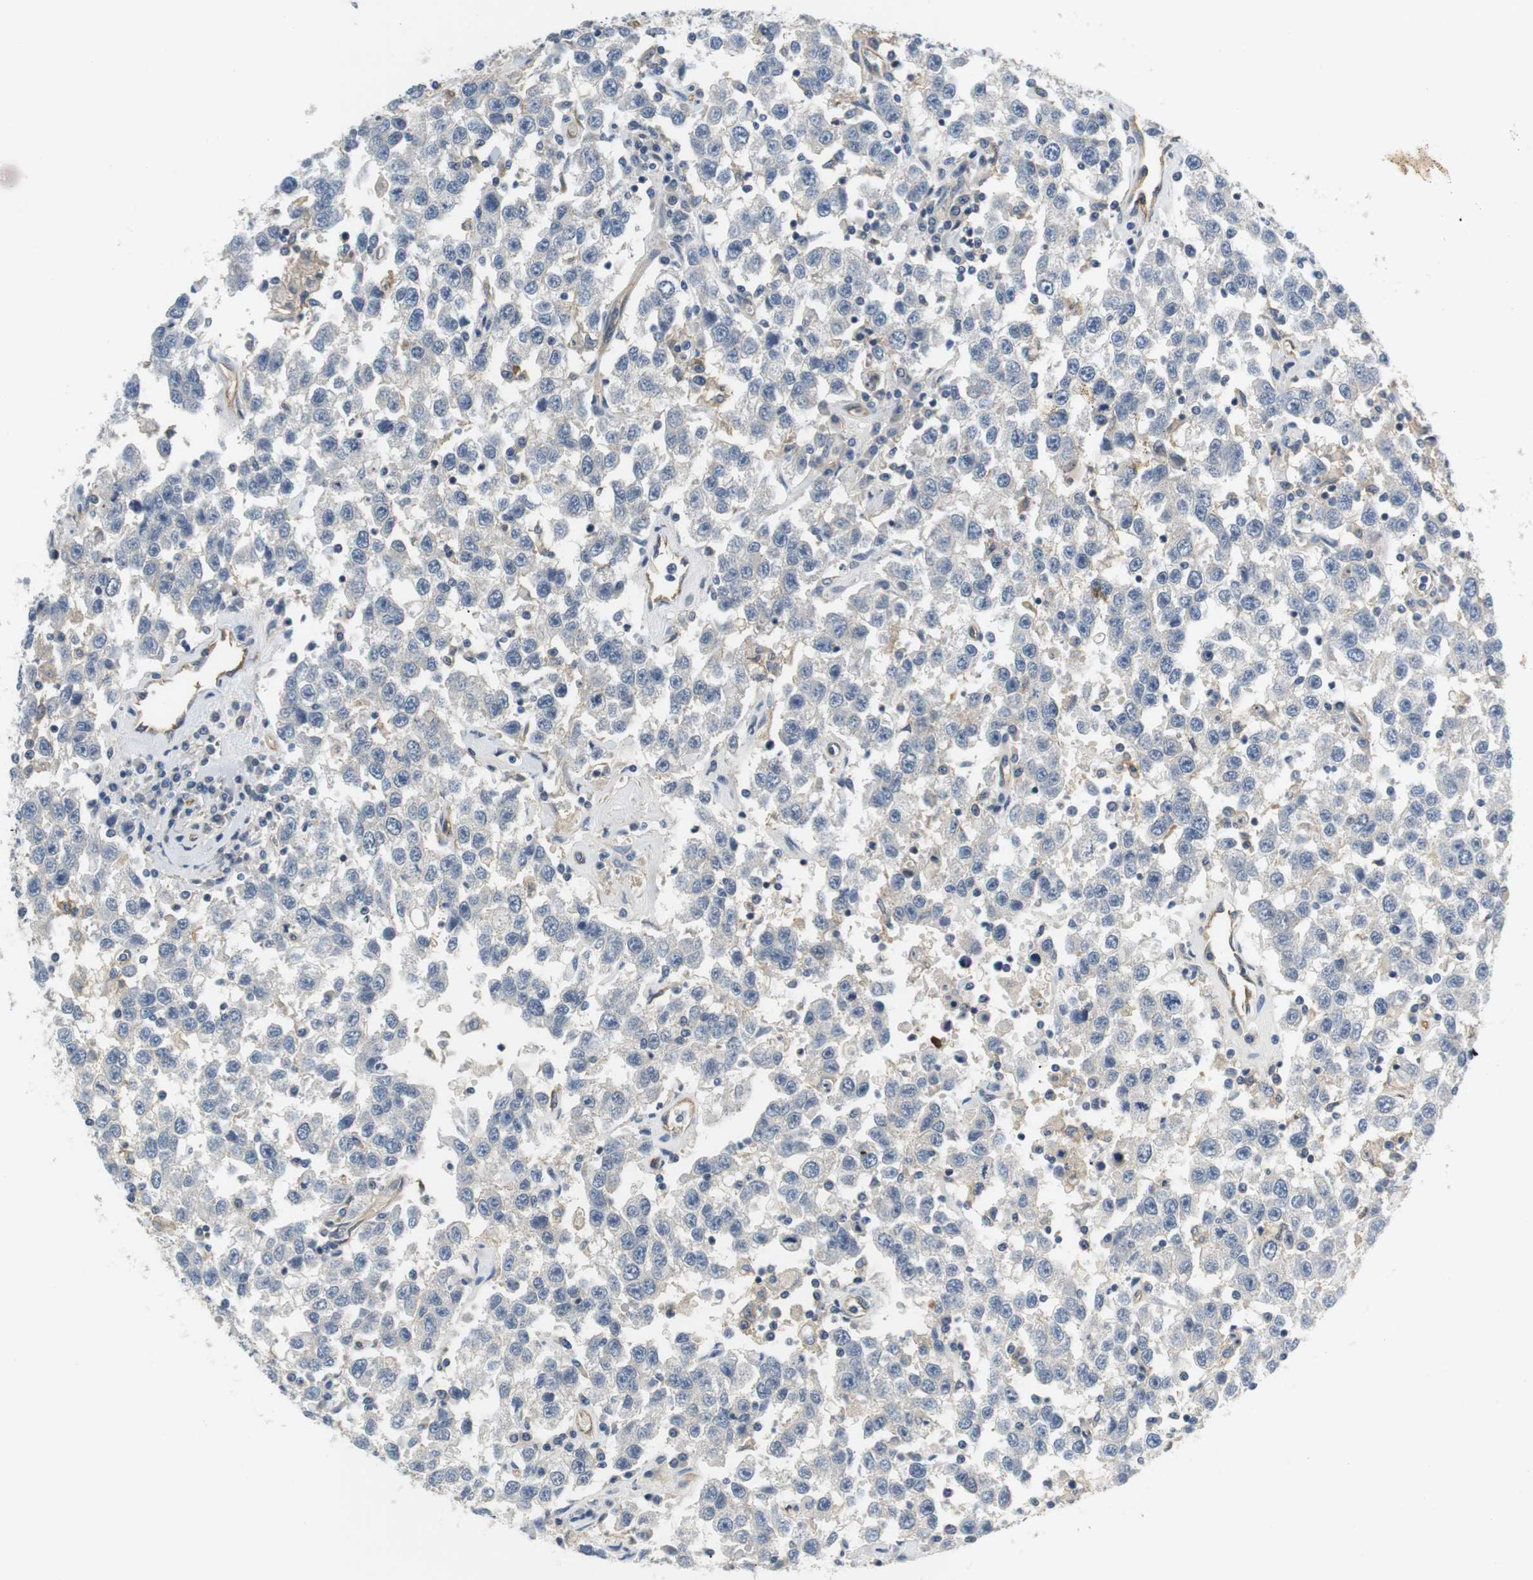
{"staining": {"intensity": "negative", "quantity": "none", "location": "none"}, "tissue": "testis cancer", "cell_type": "Tumor cells", "image_type": "cancer", "snomed": [{"axis": "morphology", "description": "Seminoma, NOS"}, {"axis": "topography", "description": "Testis"}], "caption": "Immunohistochemistry of human testis seminoma reveals no expression in tumor cells.", "gene": "SLC30A1", "patient": {"sex": "male", "age": 41}}